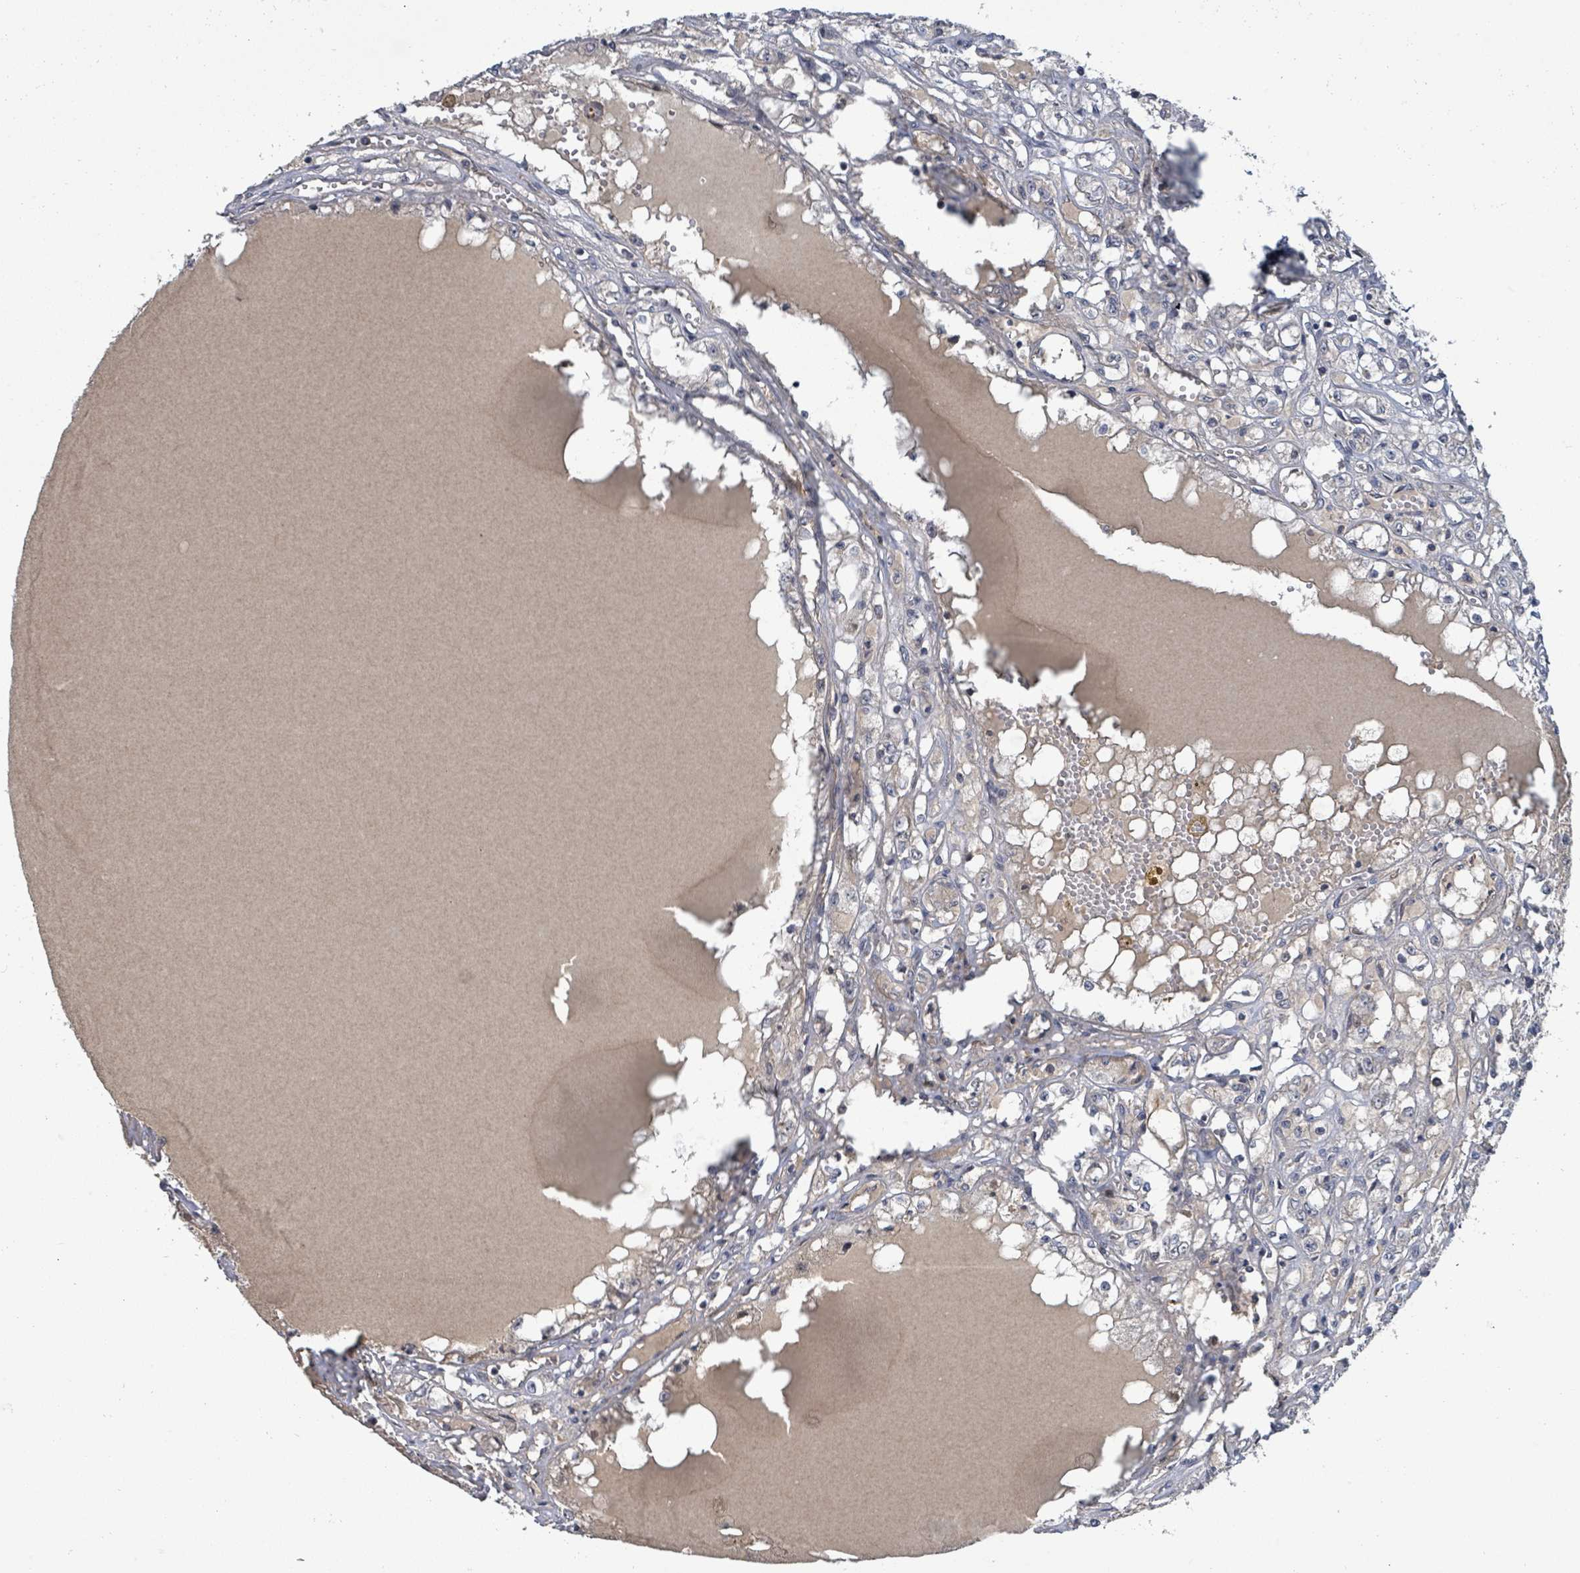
{"staining": {"intensity": "negative", "quantity": "none", "location": "none"}, "tissue": "renal cancer", "cell_type": "Tumor cells", "image_type": "cancer", "snomed": [{"axis": "morphology", "description": "Adenocarcinoma, NOS"}, {"axis": "topography", "description": "Kidney"}], "caption": "Immunohistochemical staining of human renal cancer (adenocarcinoma) exhibits no significant positivity in tumor cells.", "gene": "CCDC121", "patient": {"sex": "male", "age": 56}}